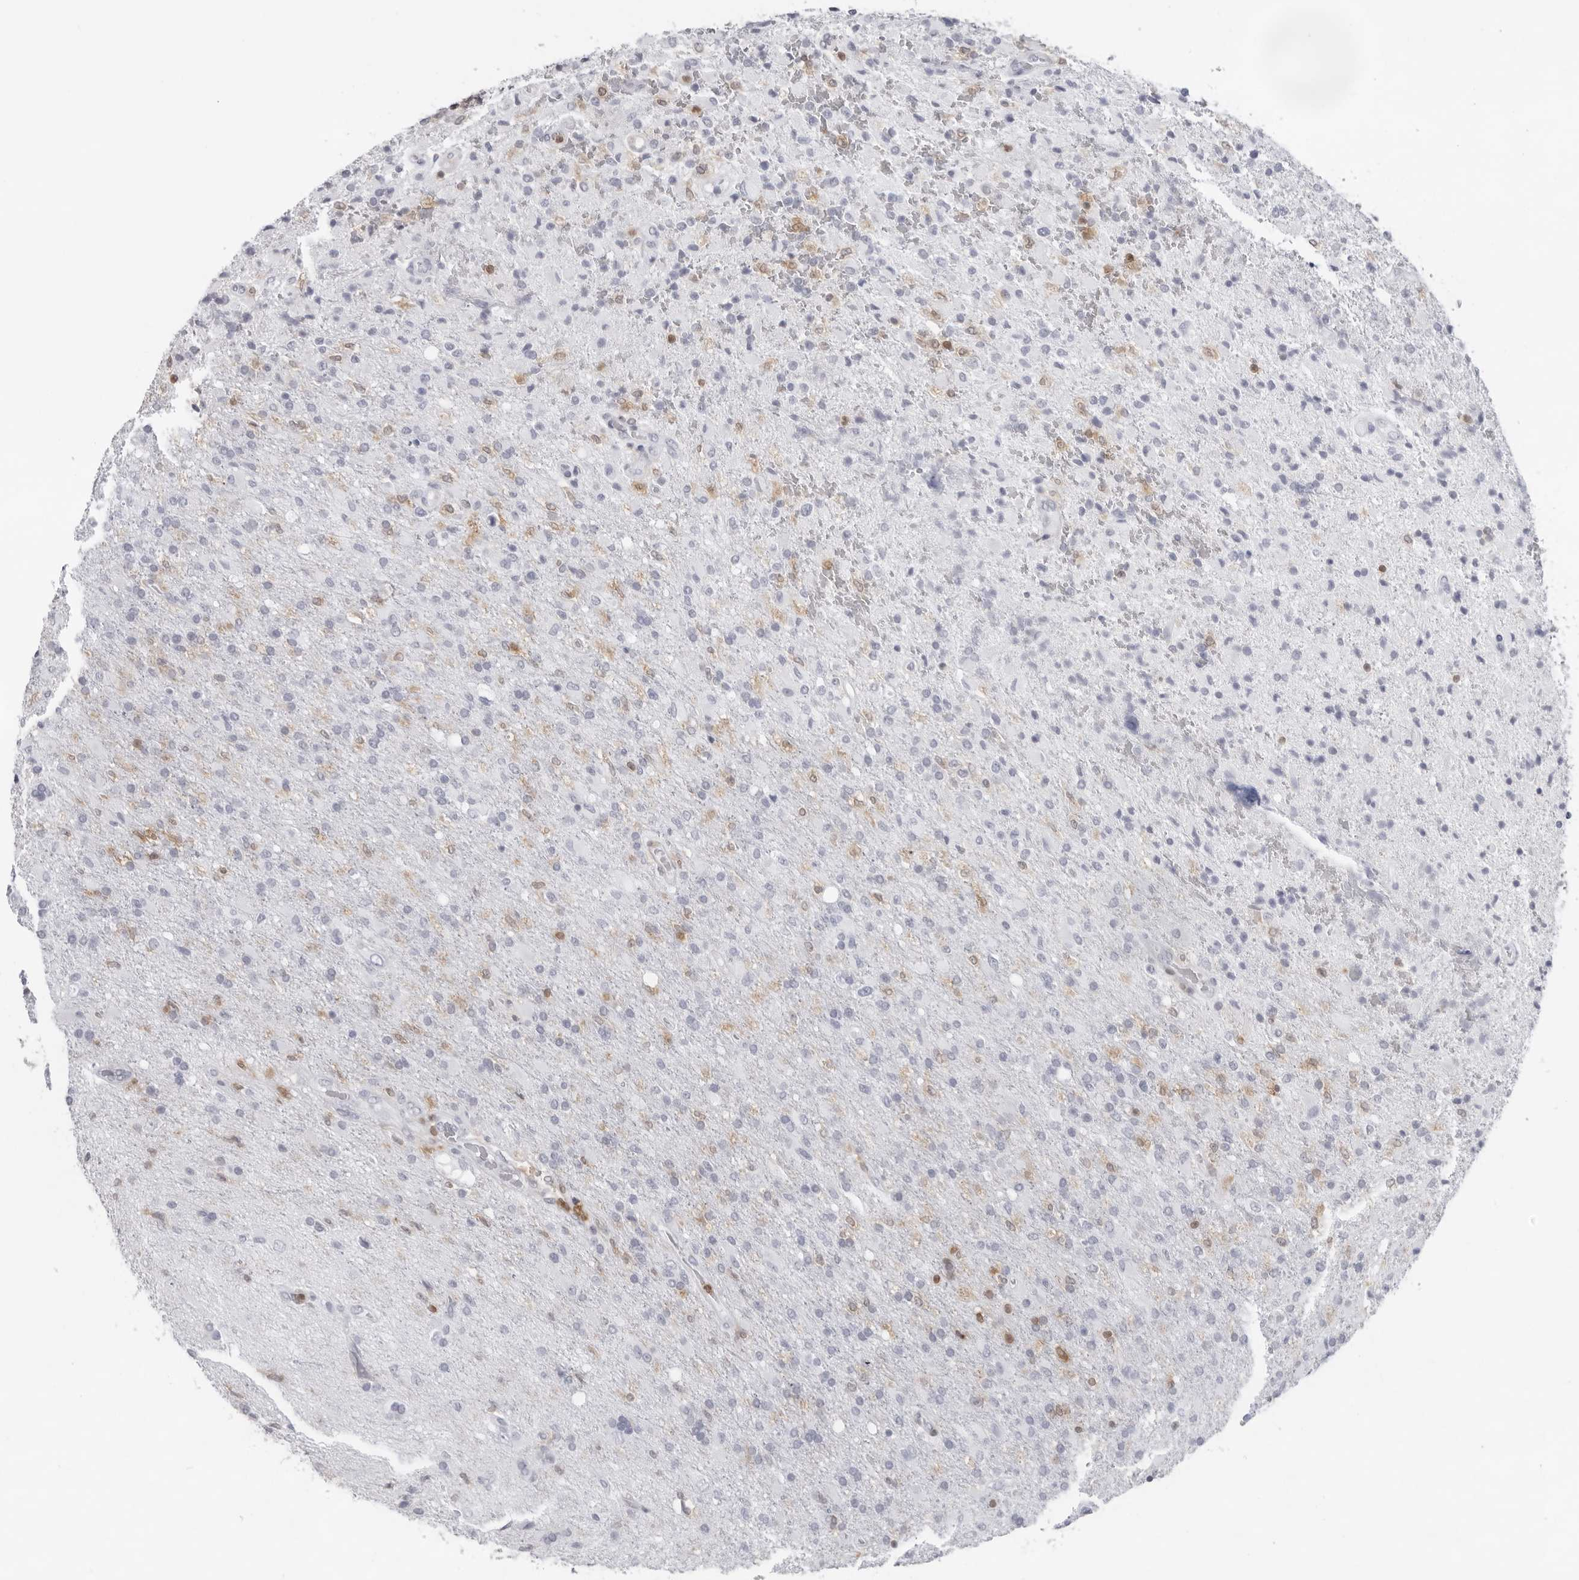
{"staining": {"intensity": "negative", "quantity": "none", "location": "none"}, "tissue": "glioma", "cell_type": "Tumor cells", "image_type": "cancer", "snomed": [{"axis": "morphology", "description": "Glioma, malignant, High grade"}, {"axis": "topography", "description": "Brain"}], "caption": "Immunohistochemical staining of human glioma exhibits no significant staining in tumor cells.", "gene": "FMNL1", "patient": {"sex": "male", "age": 71}}